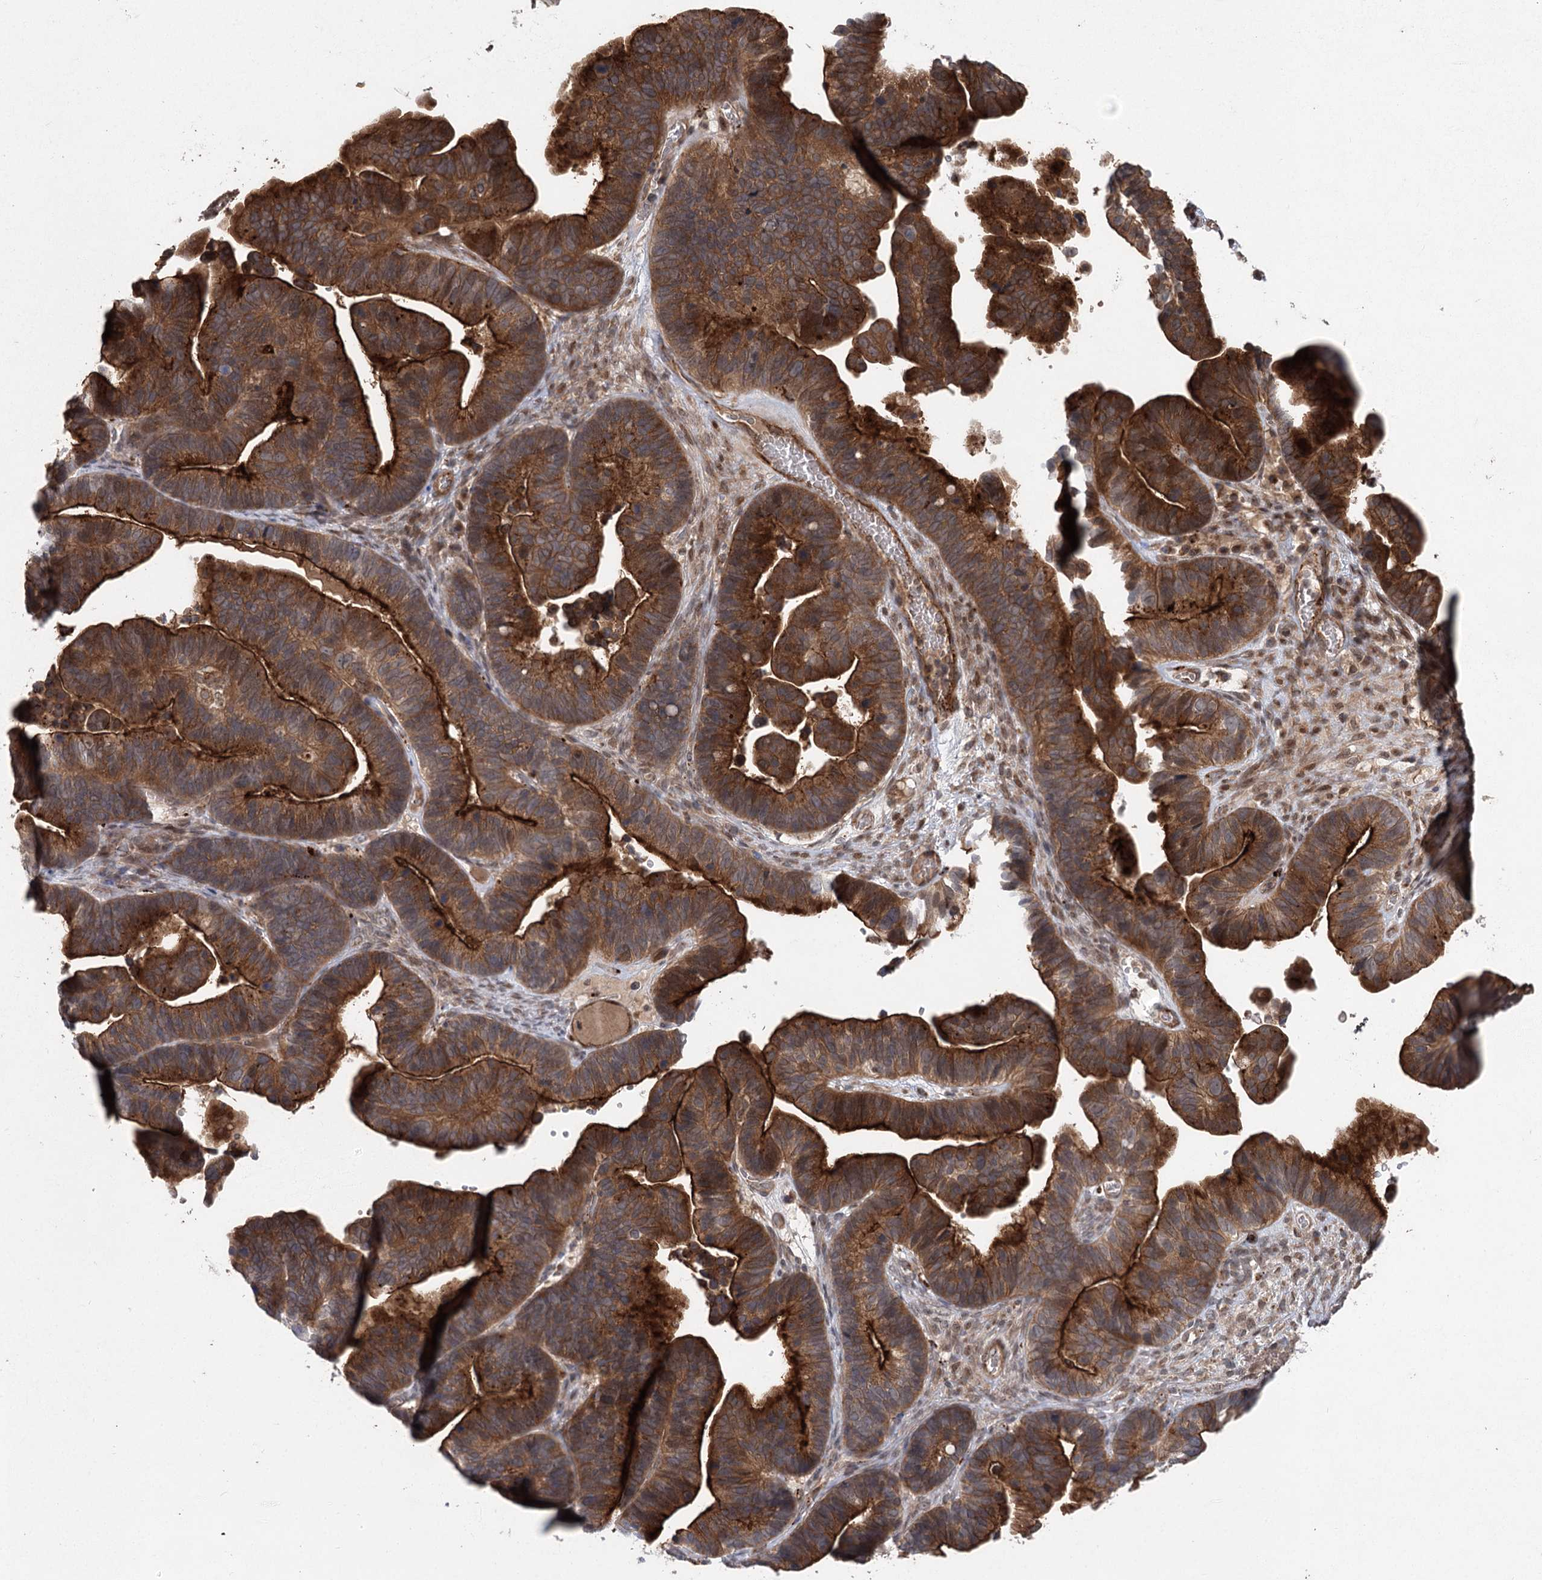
{"staining": {"intensity": "strong", "quantity": ">75%", "location": "cytoplasmic/membranous"}, "tissue": "ovarian cancer", "cell_type": "Tumor cells", "image_type": "cancer", "snomed": [{"axis": "morphology", "description": "Cystadenocarcinoma, serous, NOS"}, {"axis": "topography", "description": "Ovary"}], "caption": "Protein staining of serous cystadenocarcinoma (ovarian) tissue displays strong cytoplasmic/membranous staining in approximately >75% of tumor cells.", "gene": "METTL24", "patient": {"sex": "female", "age": 56}}